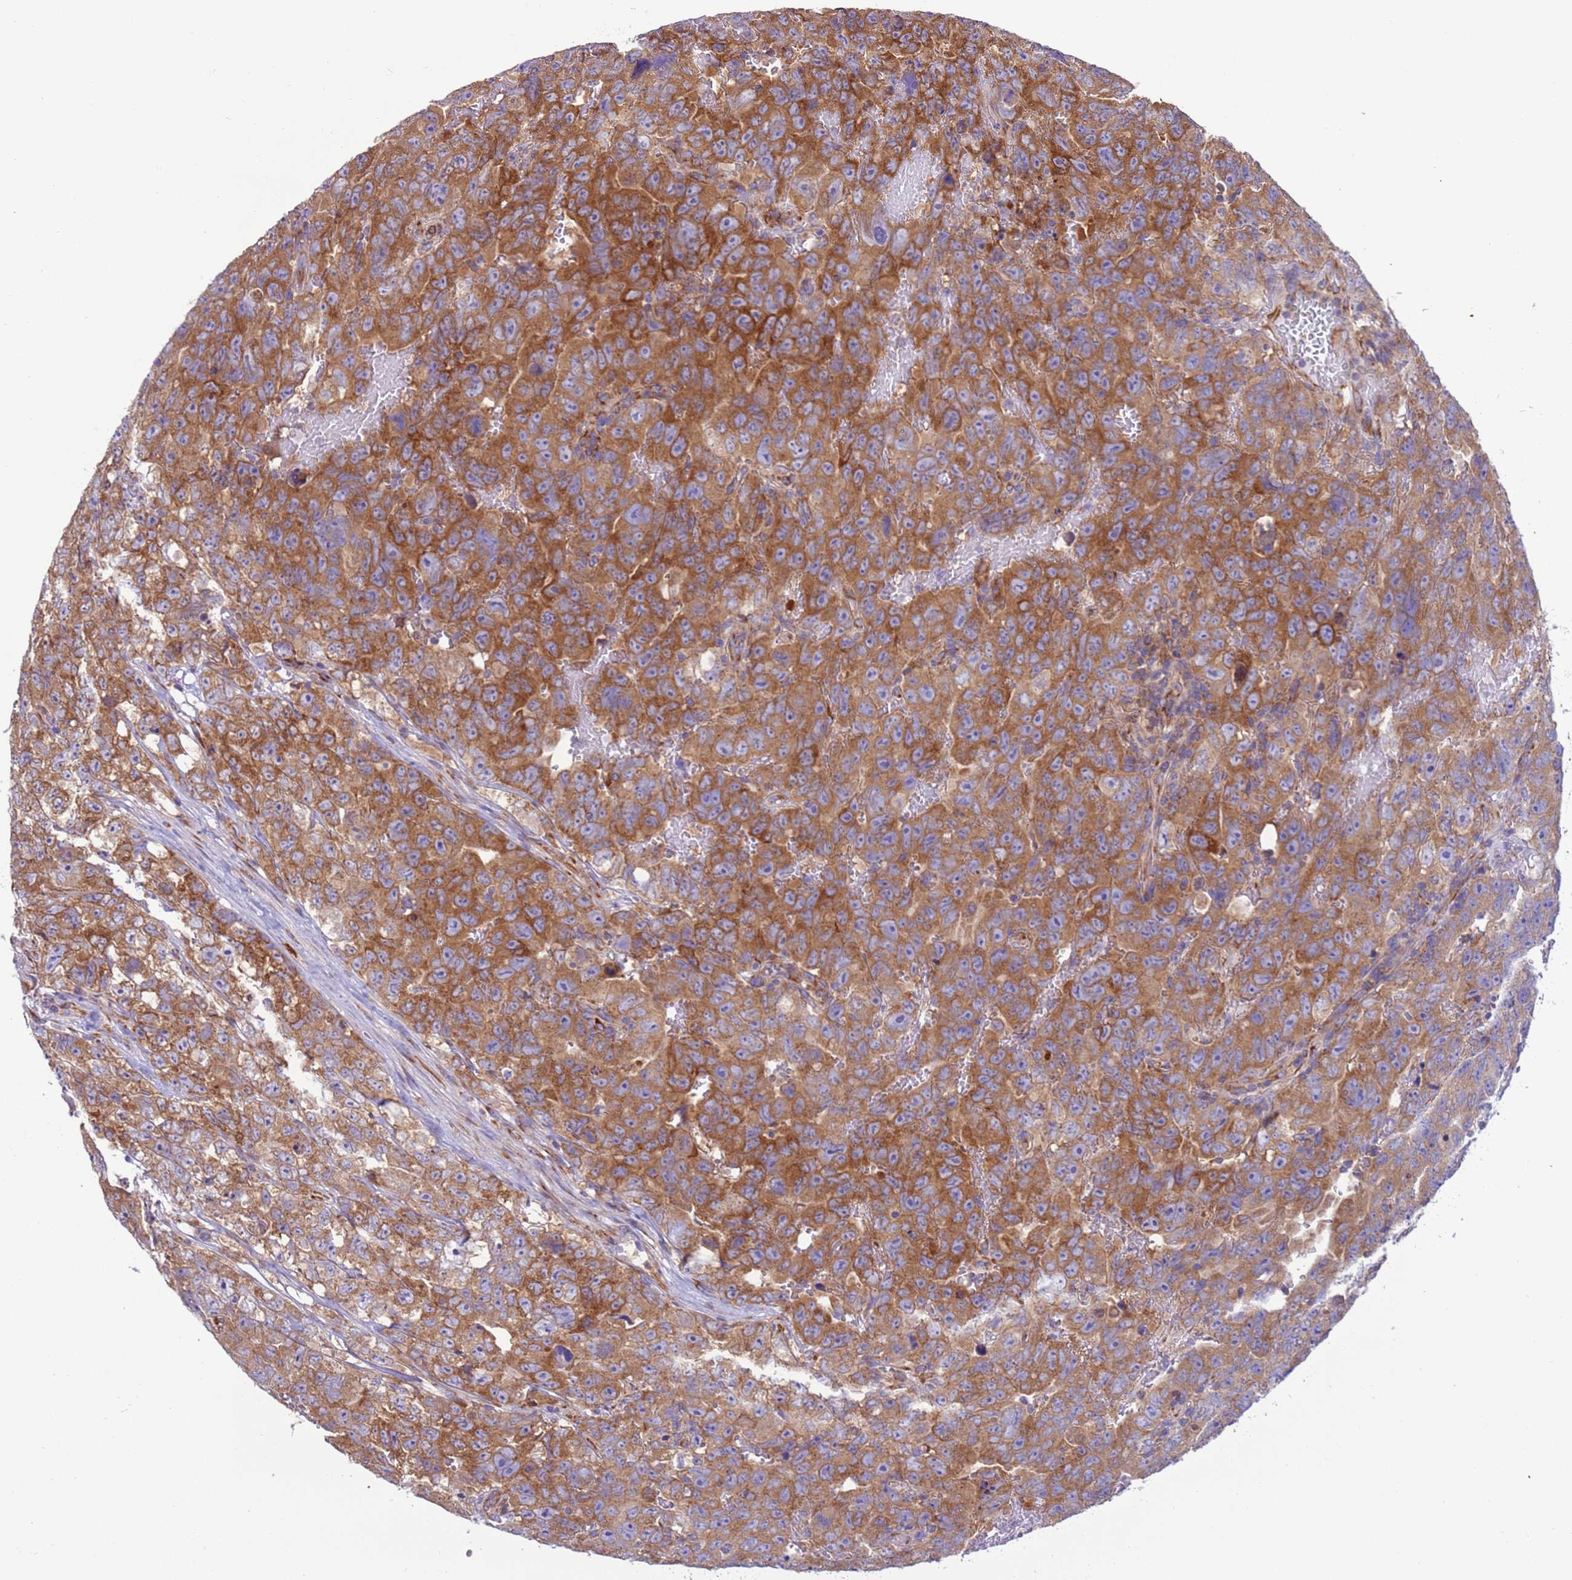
{"staining": {"intensity": "strong", "quantity": ">75%", "location": "cytoplasmic/membranous"}, "tissue": "testis cancer", "cell_type": "Tumor cells", "image_type": "cancer", "snomed": [{"axis": "morphology", "description": "Carcinoma, Embryonal, NOS"}, {"axis": "topography", "description": "Testis"}], "caption": "Testis embryonal carcinoma stained with a protein marker exhibits strong staining in tumor cells.", "gene": "VARS1", "patient": {"sex": "male", "age": 45}}